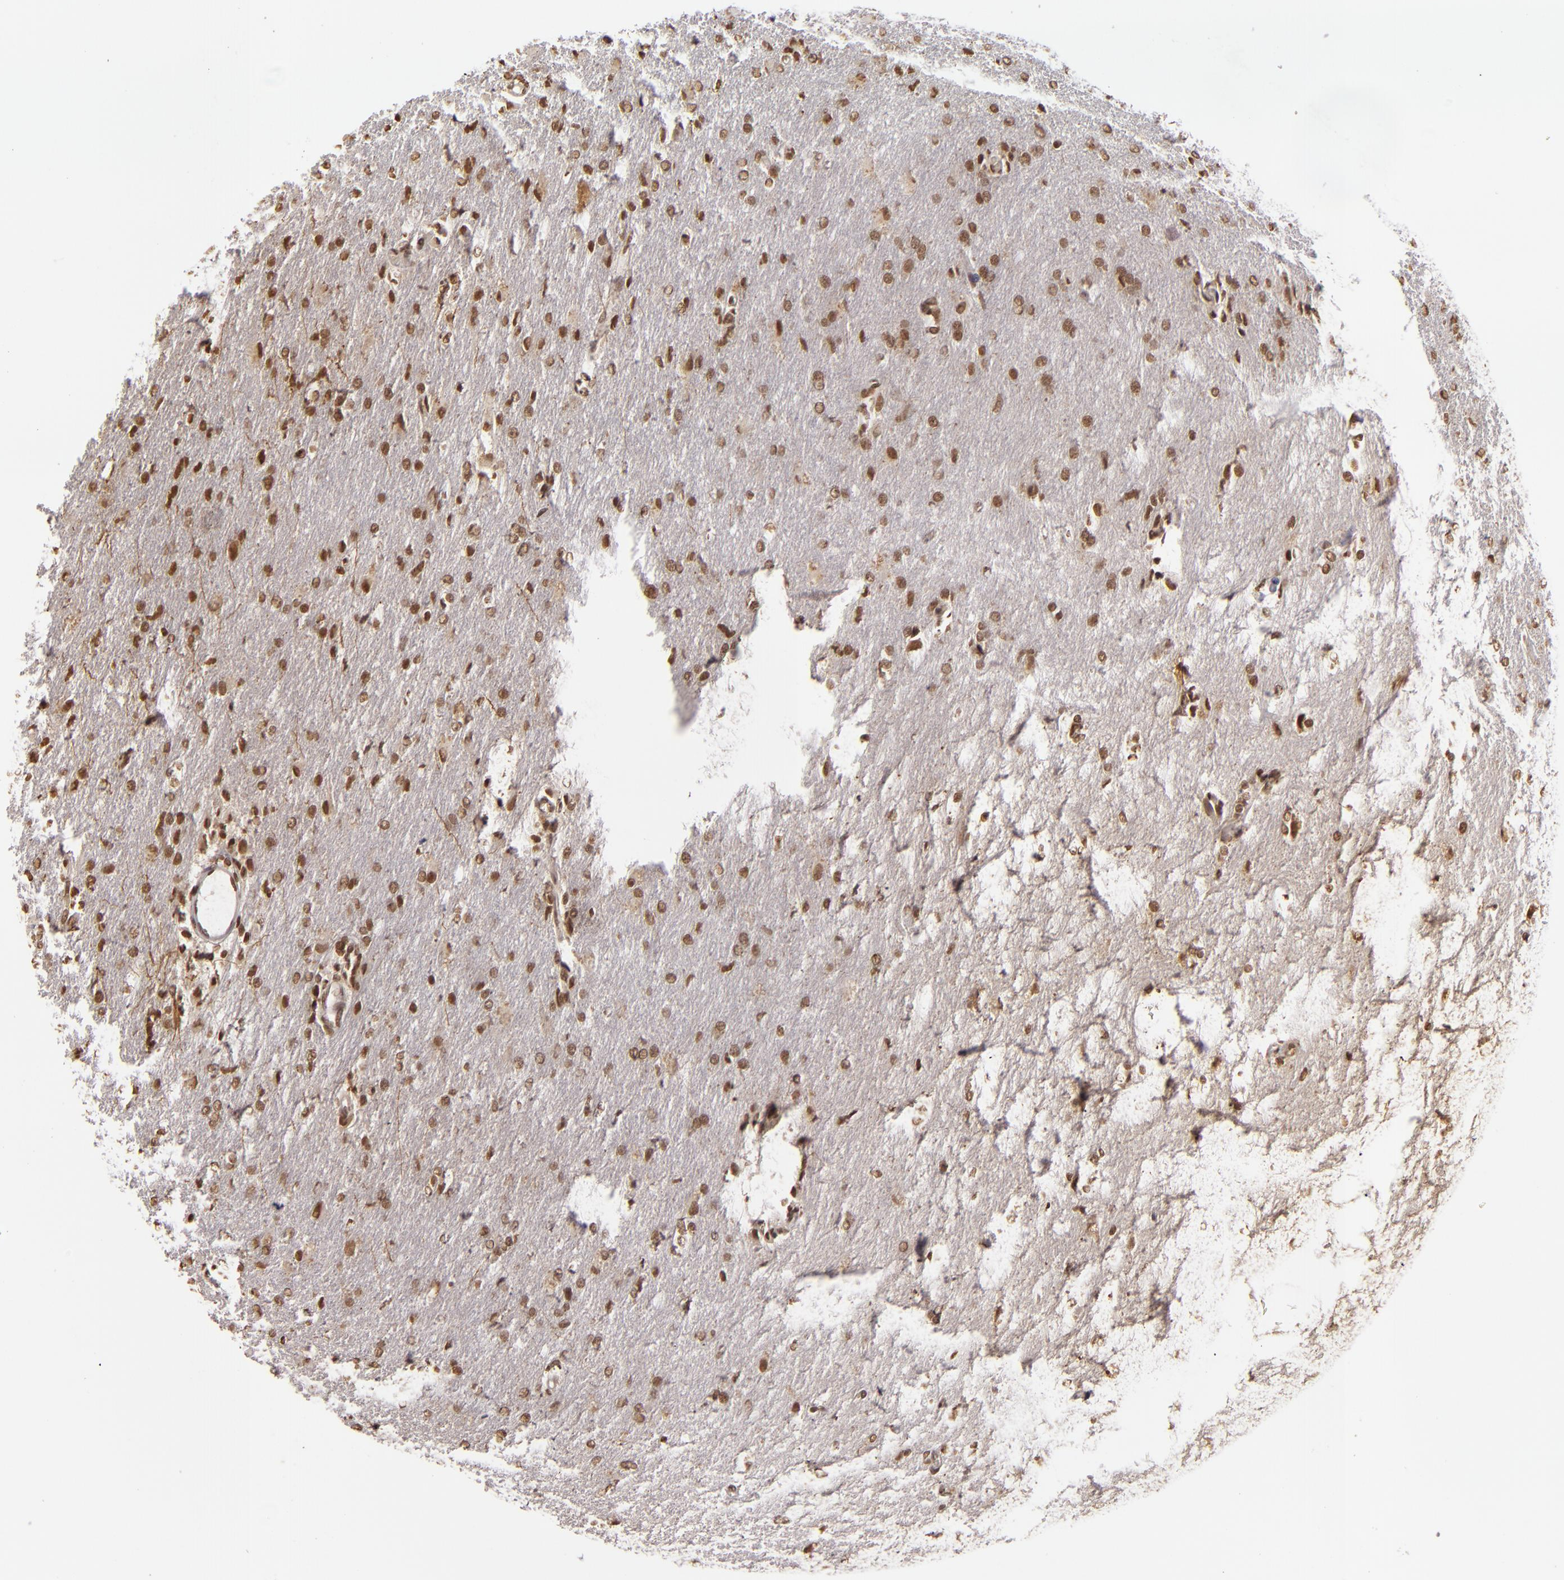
{"staining": {"intensity": "moderate", "quantity": "25%-75%", "location": "nuclear"}, "tissue": "glioma", "cell_type": "Tumor cells", "image_type": "cancer", "snomed": [{"axis": "morphology", "description": "Glioma, malignant, High grade"}, {"axis": "topography", "description": "Brain"}], "caption": "The histopathology image demonstrates a brown stain indicating the presence of a protein in the nuclear of tumor cells in glioma.", "gene": "CUL3", "patient": {"sex": "male", "age": 68}}